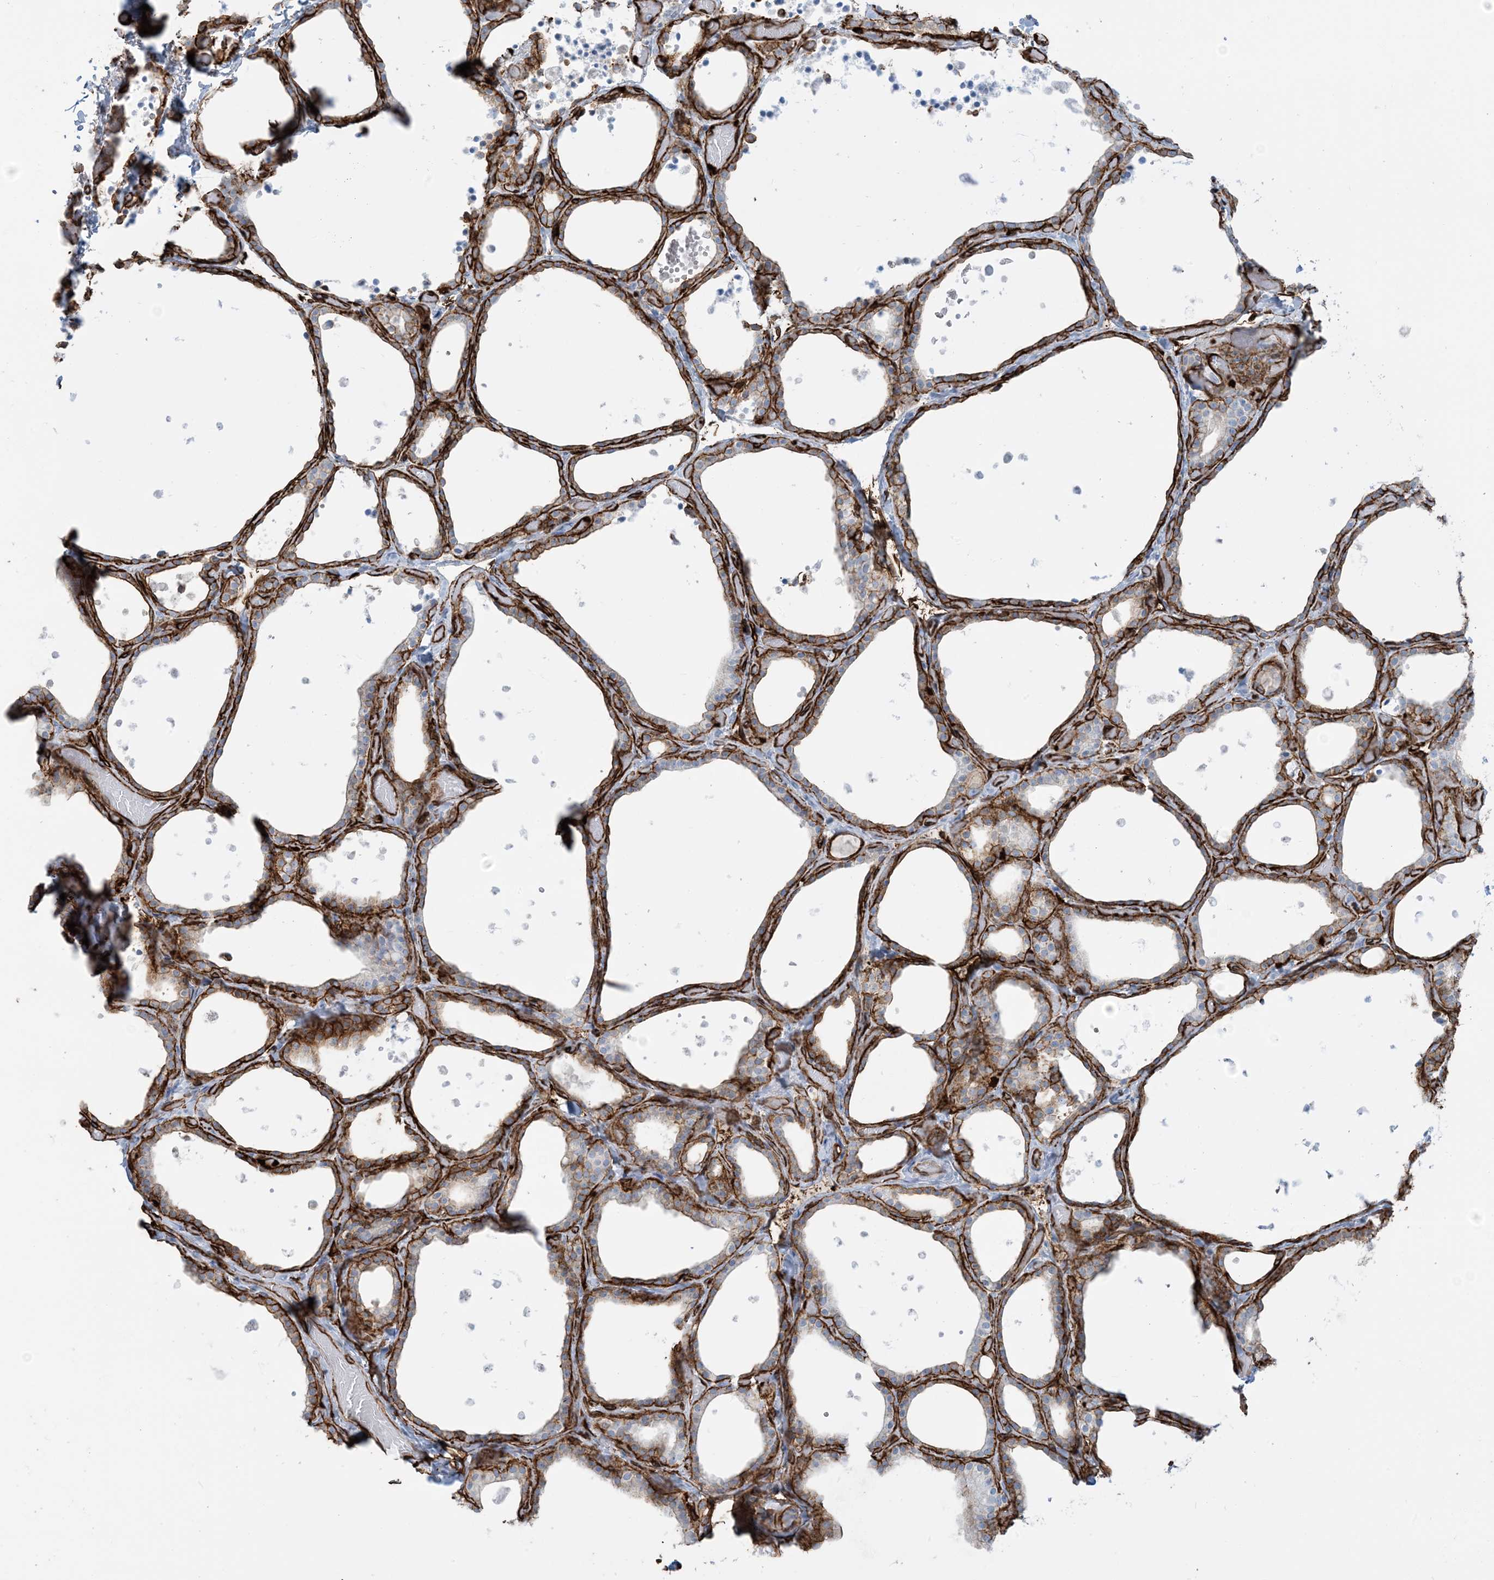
{"staining": {"intensity": "moderate", "quantity": ">75%", "location": "cytoplasmic/membranous"}, "tissue": "thyroid gland", "cell_type": "Glandular cells", "image_type": "normal", "snomed": [{"axis": "morphology", "description": "Normal tissue, NOS"}, {"axis": "topography", "description": "Thyroid gland"}], "caption": "This photomicrograph displays immunohistochemistry staining of benign human thyroid gland, with medium moderate cytoplasmic/membranous staining in approximately >75% of glandular cells.", "gene": "EPS8L3", "patient": {"sex": "female", "age": 44}}